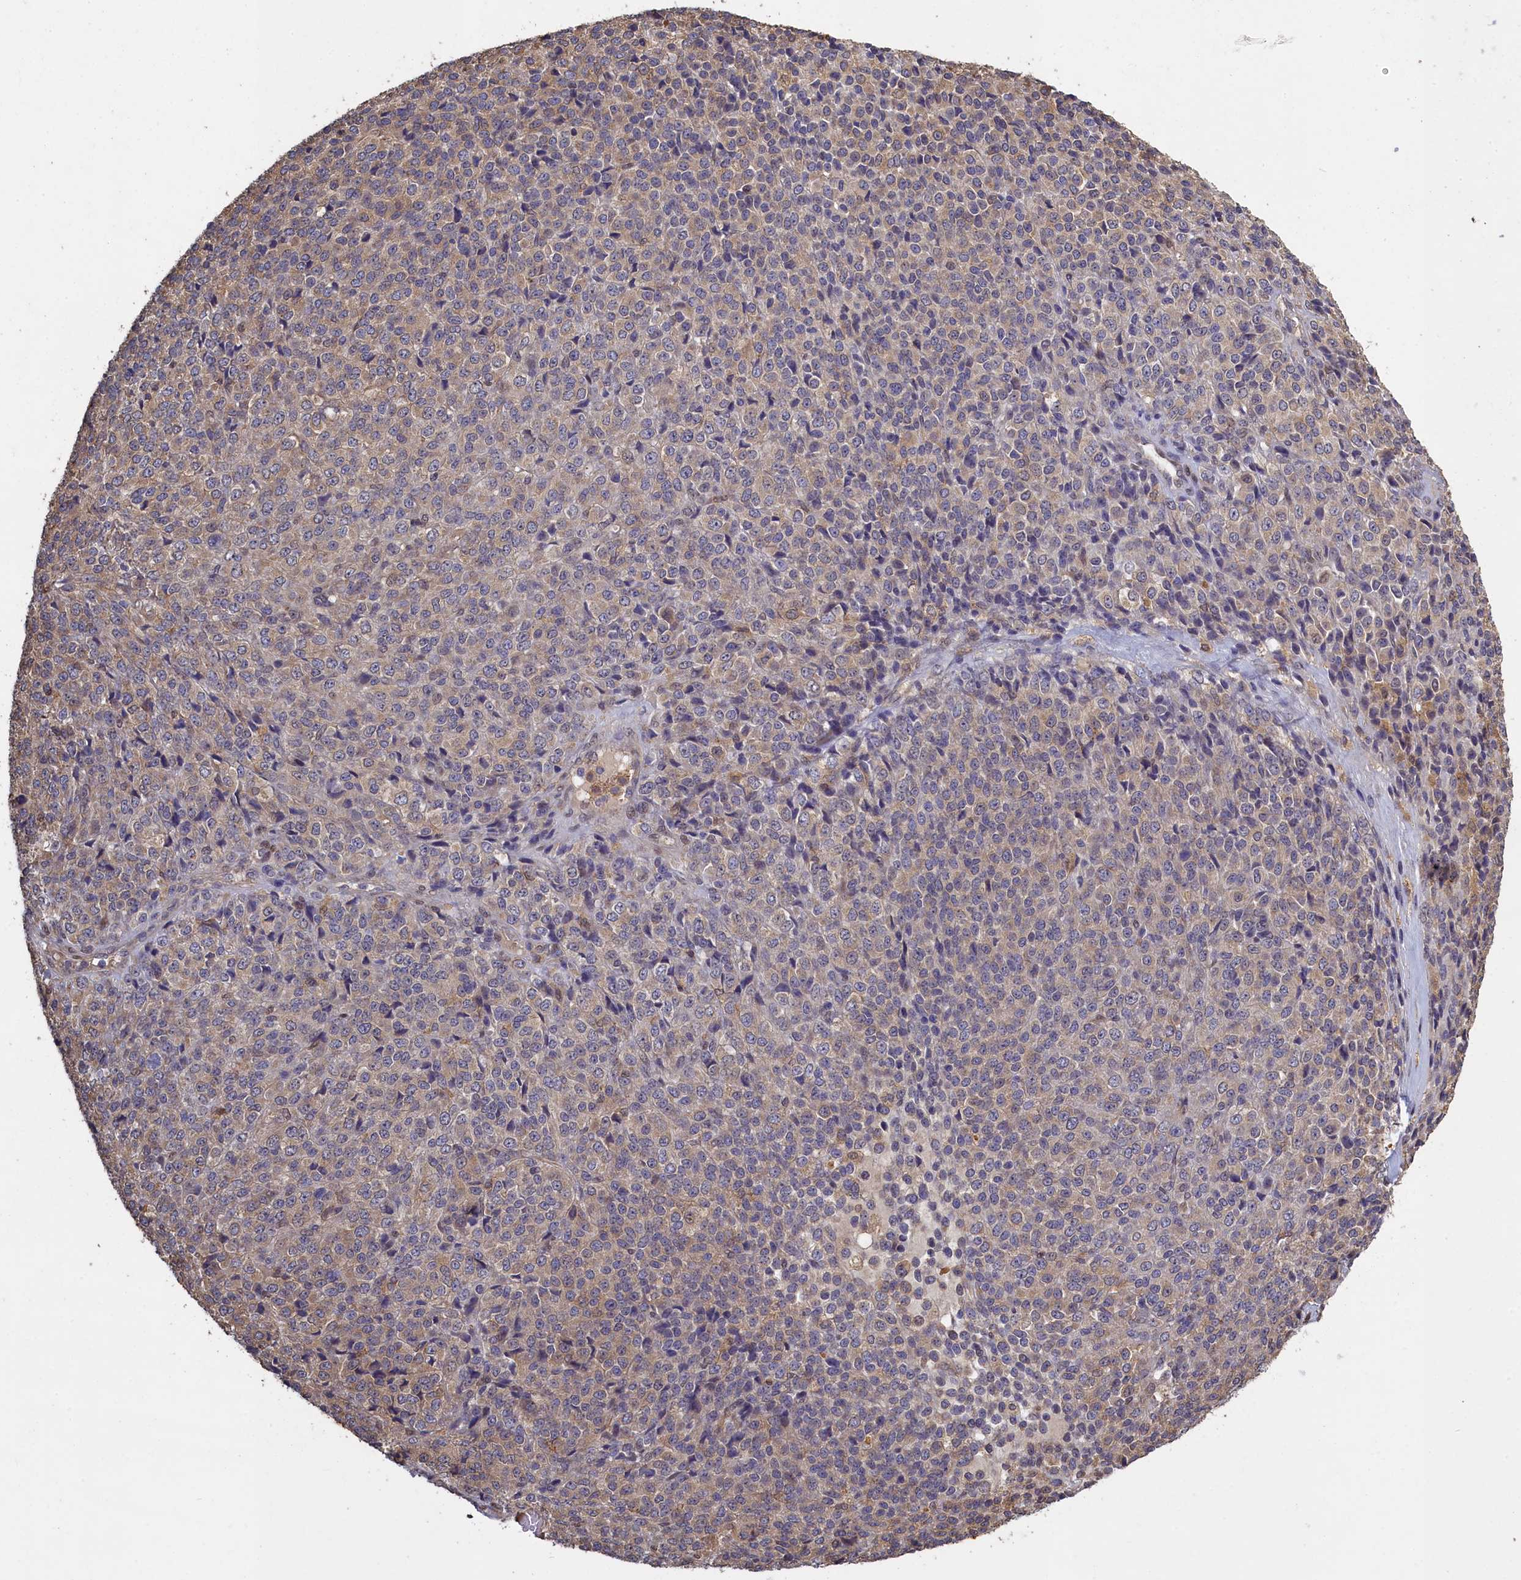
{"staining": {"intensity": "weak", "quantity": "25%-75%", "location": "cytoplasmic/membranous"}, "tissue": "melanoma", "cell_type": "Tumor cells", "image_type": "cancer", "snomed": [{"axis": "morphology", "description": "Malignant melanoma, Metastatic site"}, {"axis": "topography", "description": "Brain"}], "caption": "Immunohistochemical staining of malignant melanoma (metastatic site) displays weak cytoplasmic/membranous protein expression in about 25%-75% of tumor cells. (IHC, brightfield microscopy, high magnification).", "gene": "UCHL3", "patient": {"sex": "female", "age": 56}}